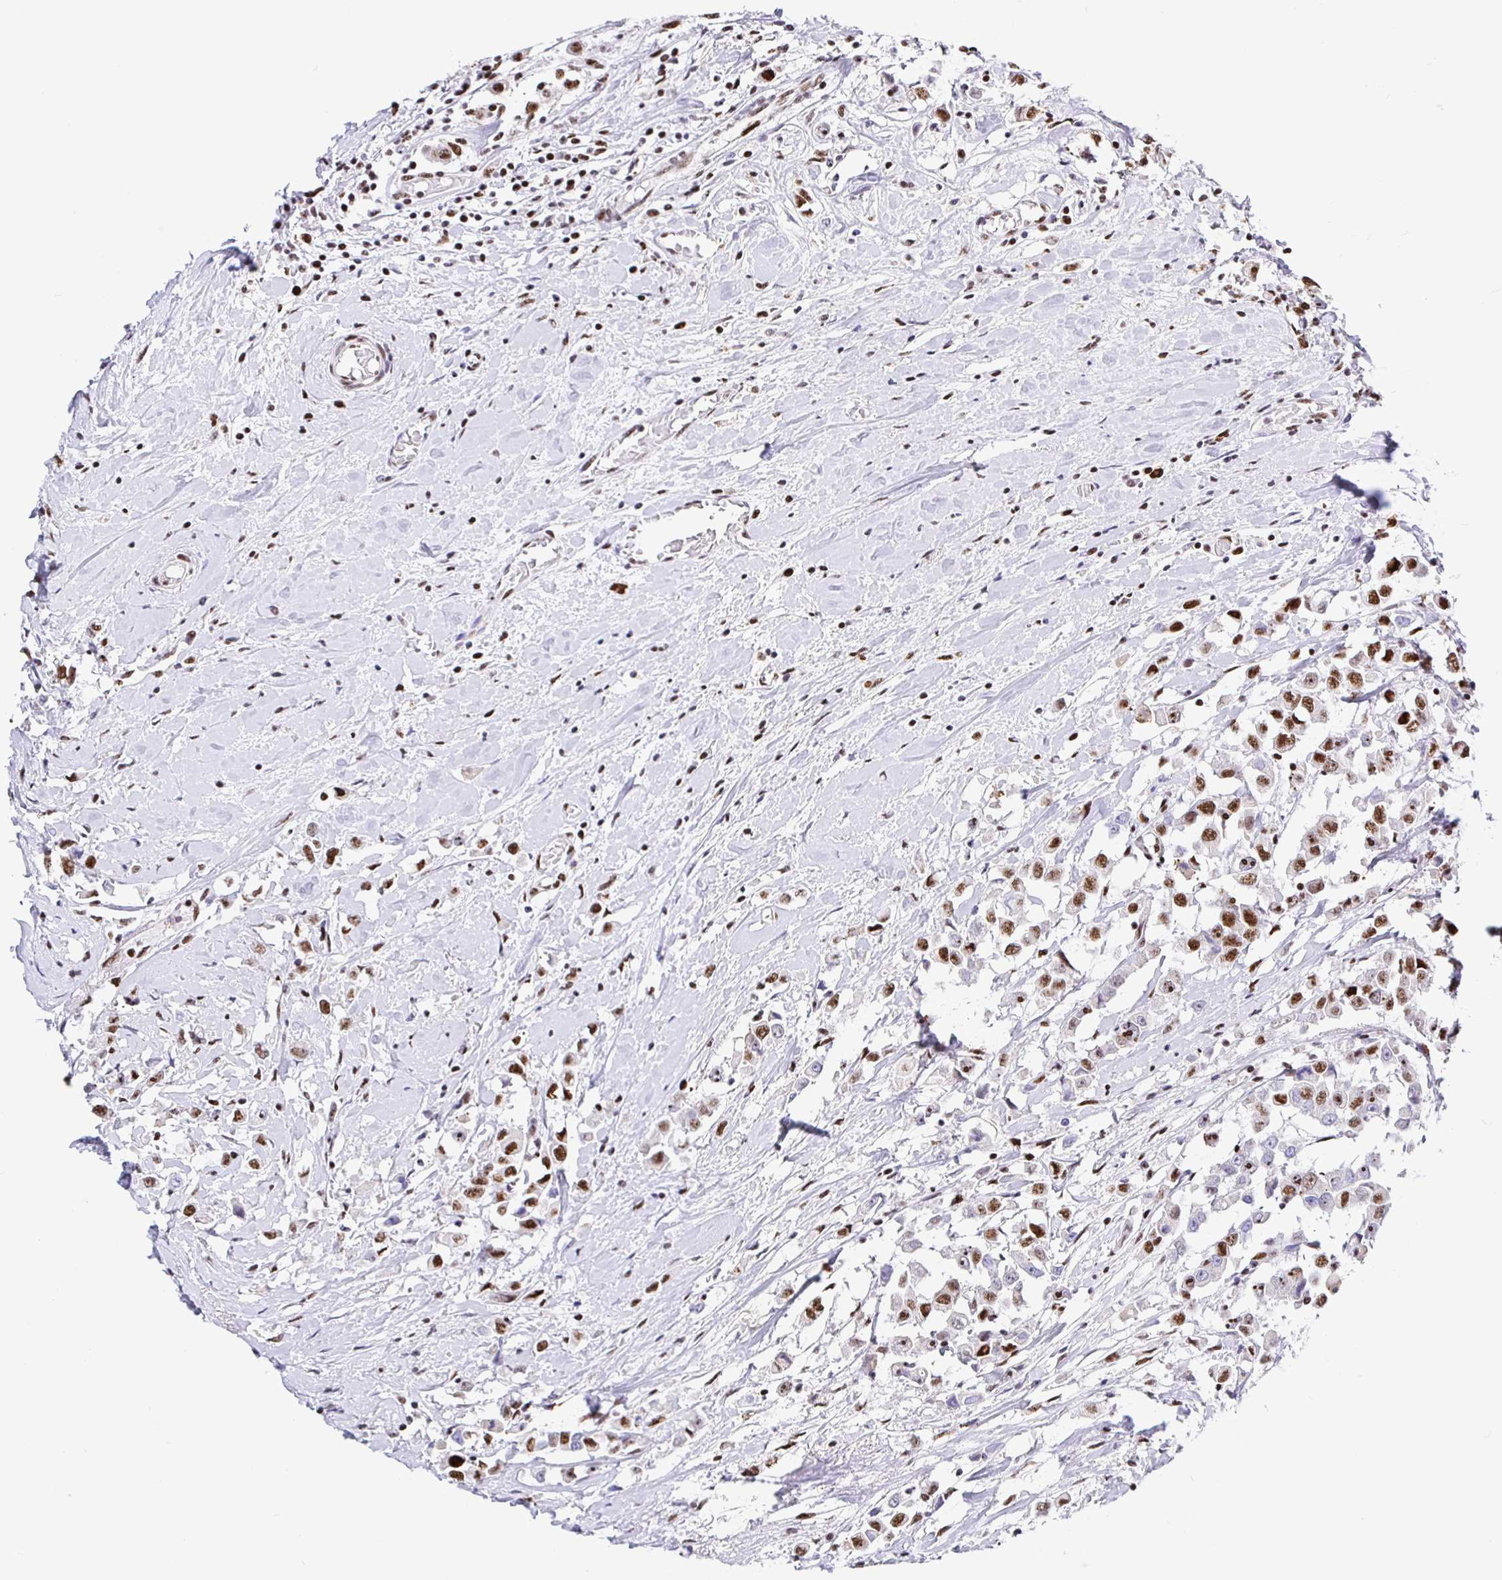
{"staining": {"intensity": "moderate", "quantity": ">75%", "location": "nuclear"}, "tissue": "breast cancer", "cell_type": "Tumor cells", "image_type": "cancer", "snomed": [{"axis": "morphology", "description": "Duct carcinoma"}, {"axis": "topography", "description": "Breast"}], "caption": "Breast cancer stained with DAB immunohistochemistry (IHC) demonstrates medium levels of moderate nuclear positivity in approximately >75% of tumor cells.", "gene": "SETD5", "patient": {"sex": "female", "age": 61}}